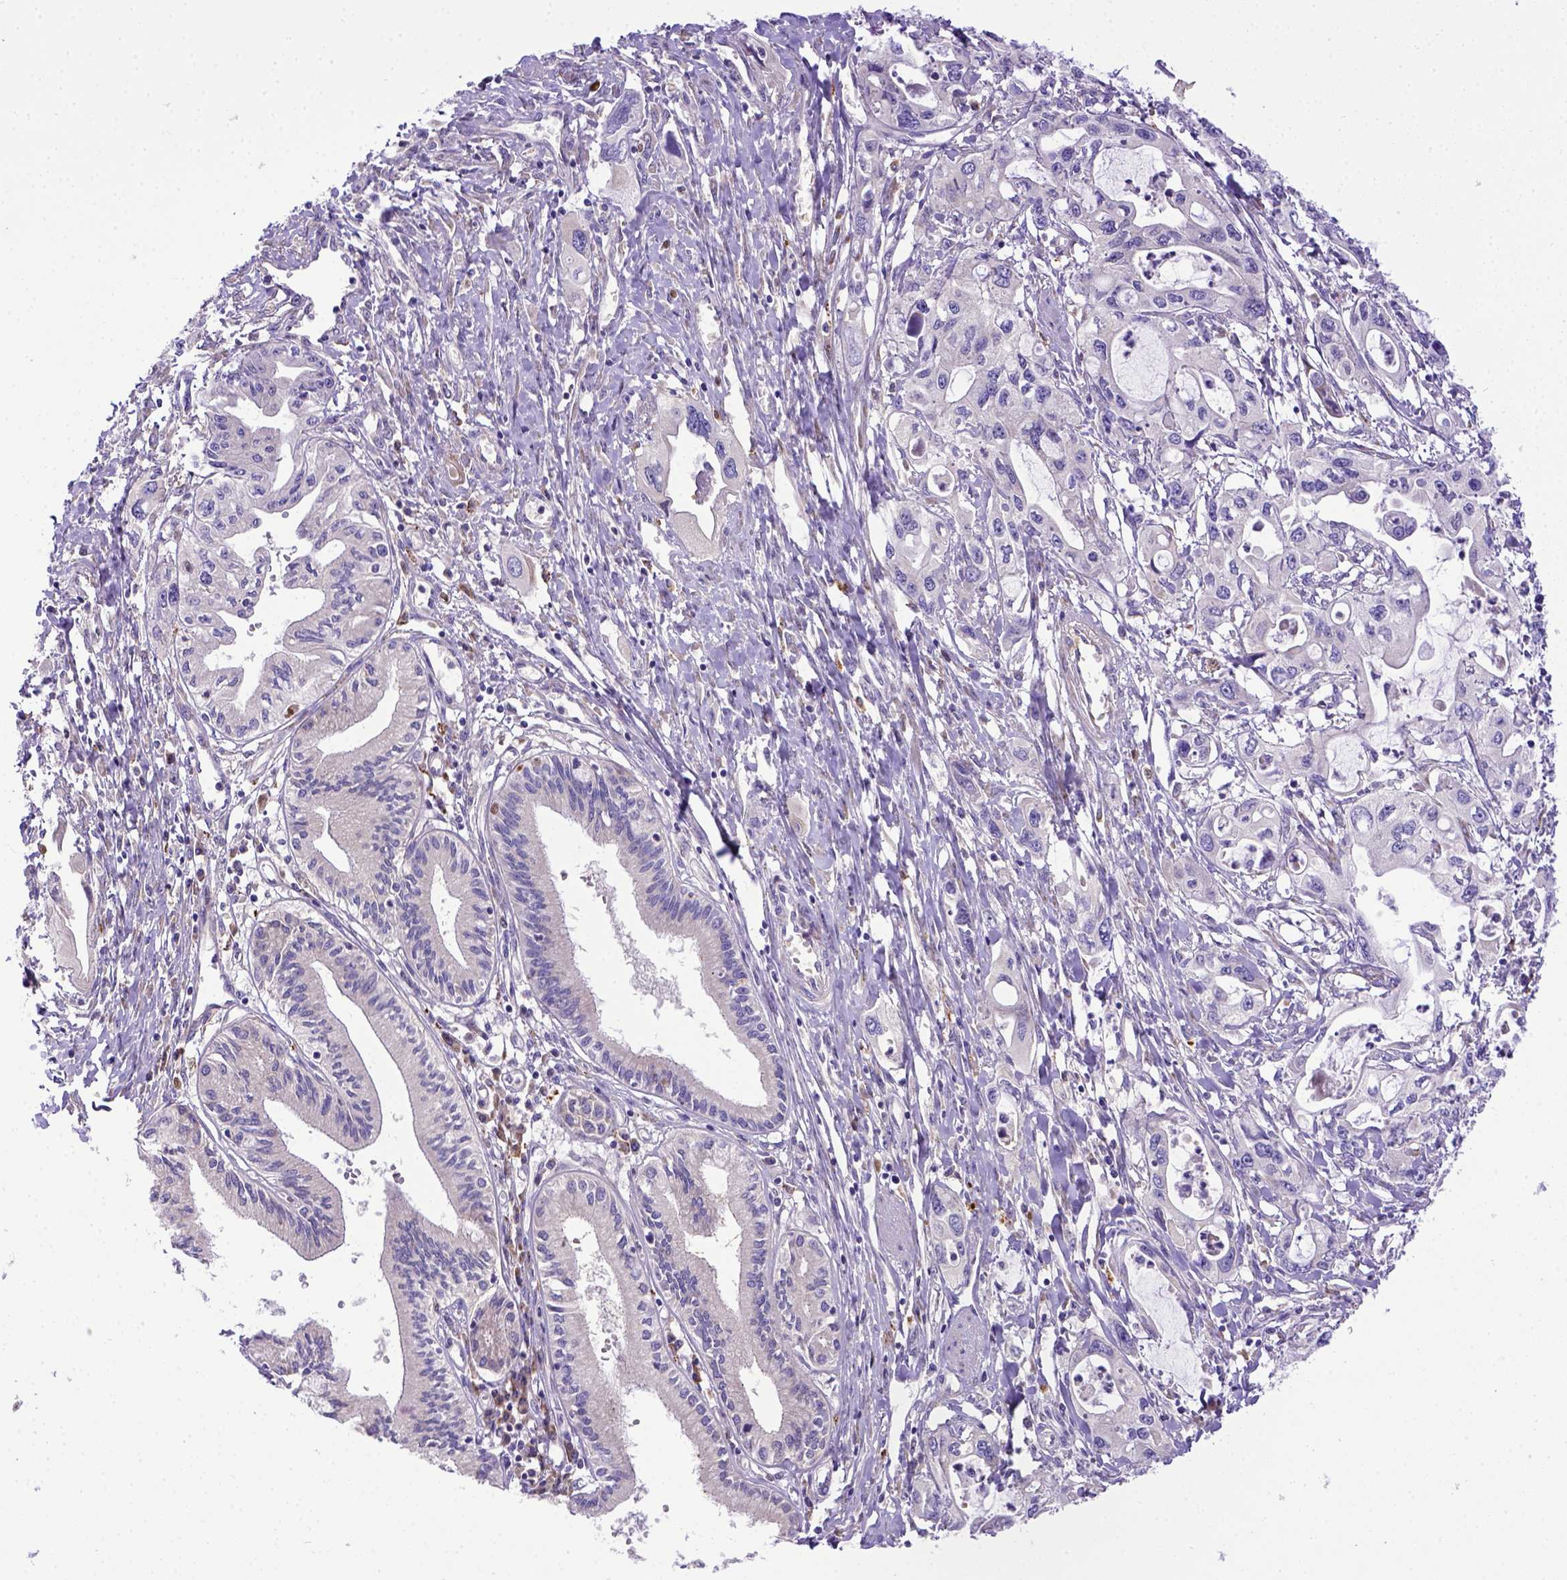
{"staining": {"intensity": "negative", "quantity": "none", "location": "none"}, "tissue": "pancreatic cancer", "cell_type": "Tumor cells", "image_type": "cancer", "snomed": [{"axis": "morphology", "description": "Adenocarcinoma, NOS"}, {"axis": "topography", "description": "Pancreas"}], "caption": "IHC of human pancreatic cancer demonstrates no staining in tumor cells.", "gene": "CFAP300", "patient": {"sex": "male", "age": 60}}